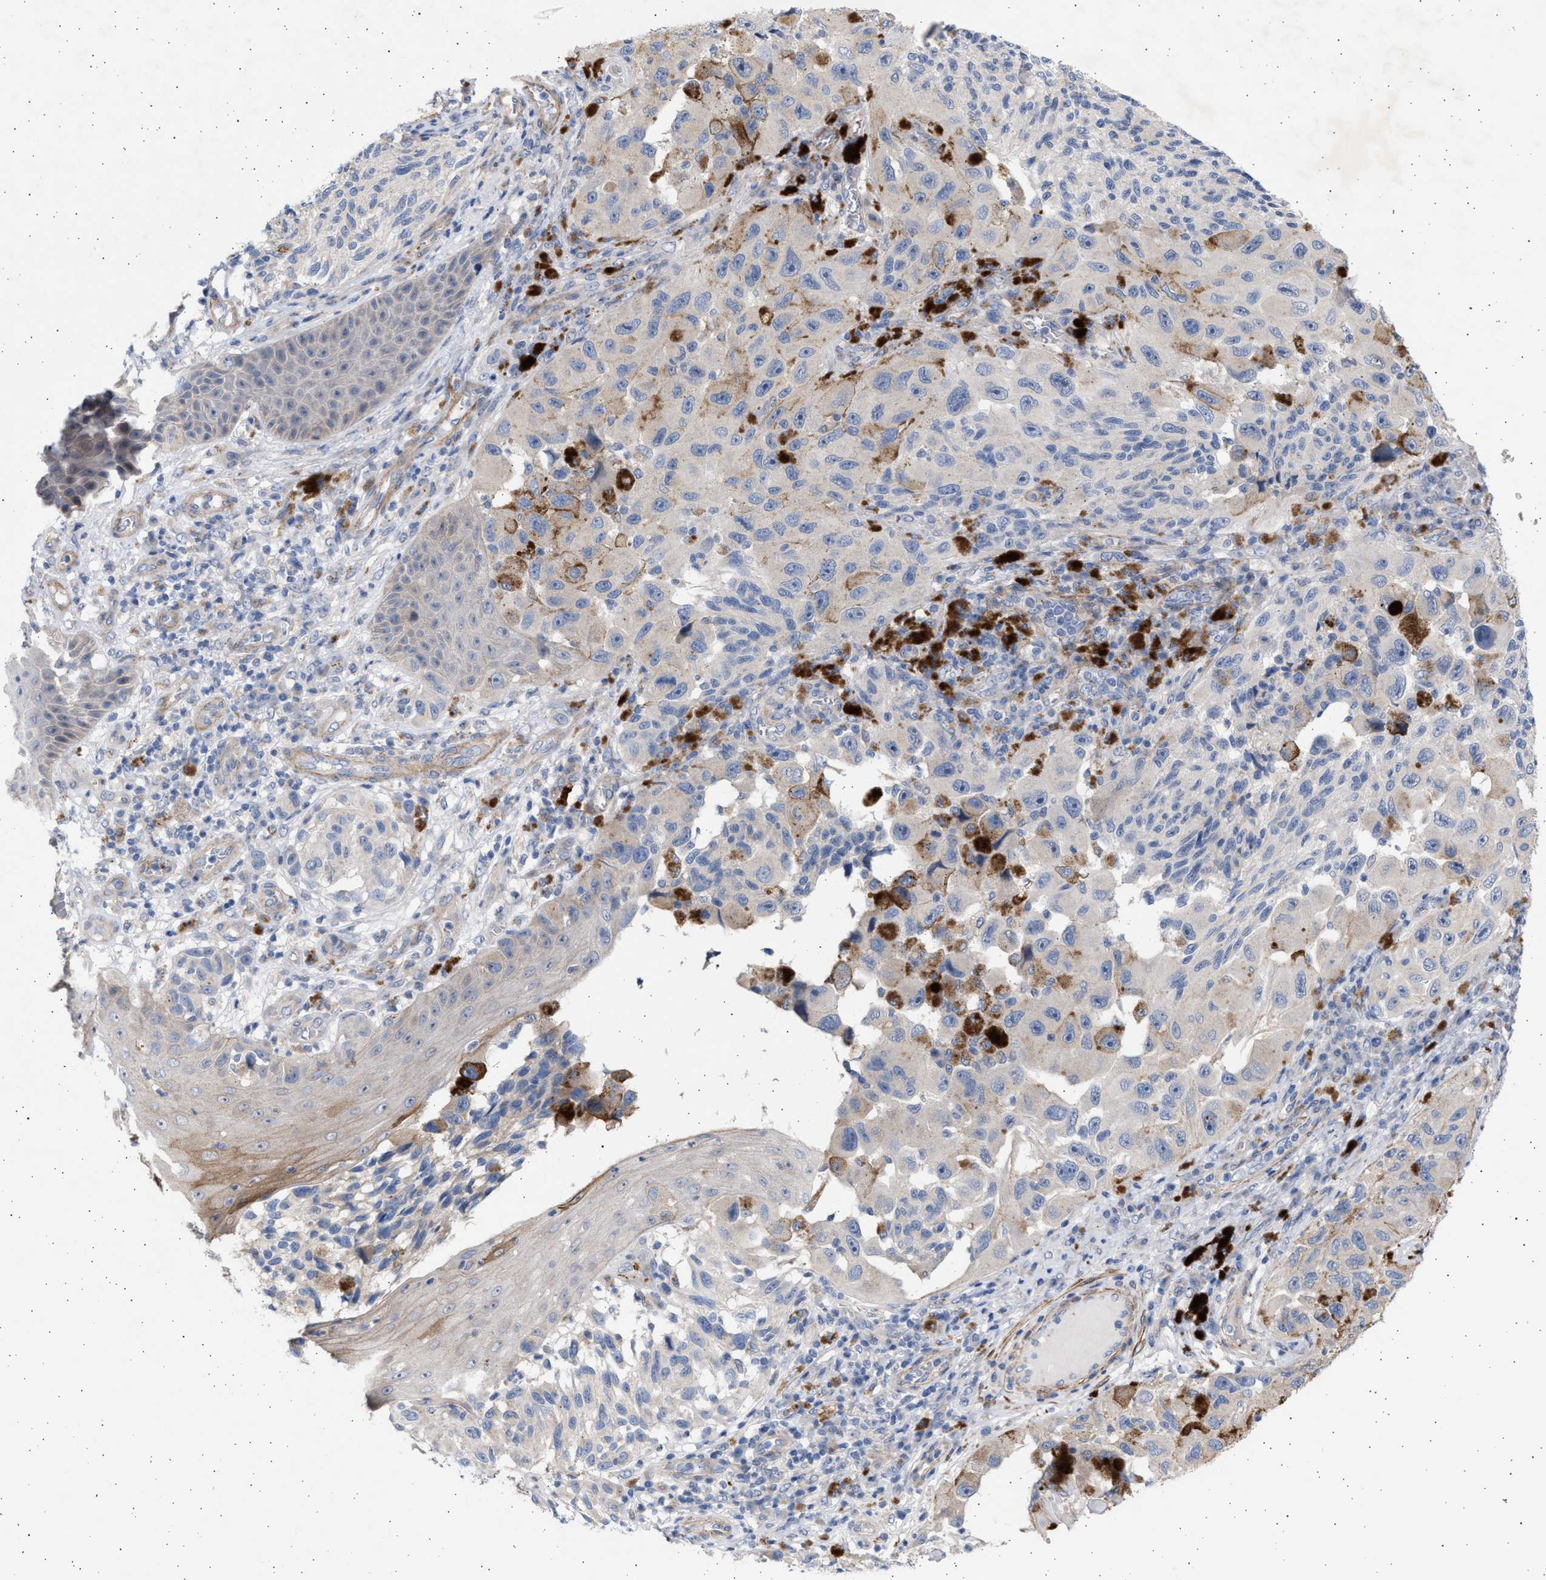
{"staining": {"intensity": "negative", "quantity": "none", "location": "none"}, "tissue": "melanoma", "cell_type": "Tumor cells", "image_type": "cancer", "snomed": [{"axis": "morphology", "description": "Malignant melanoma, NOS"}, {"axis": "topography", "description": "Skin"}], "caption": "An immunohistochemistry image of melanoma is shown. There is no staining in tumor cells of melanoma.", "gene": "NBR1", "patient": {"sex": "female", "age": 73}}